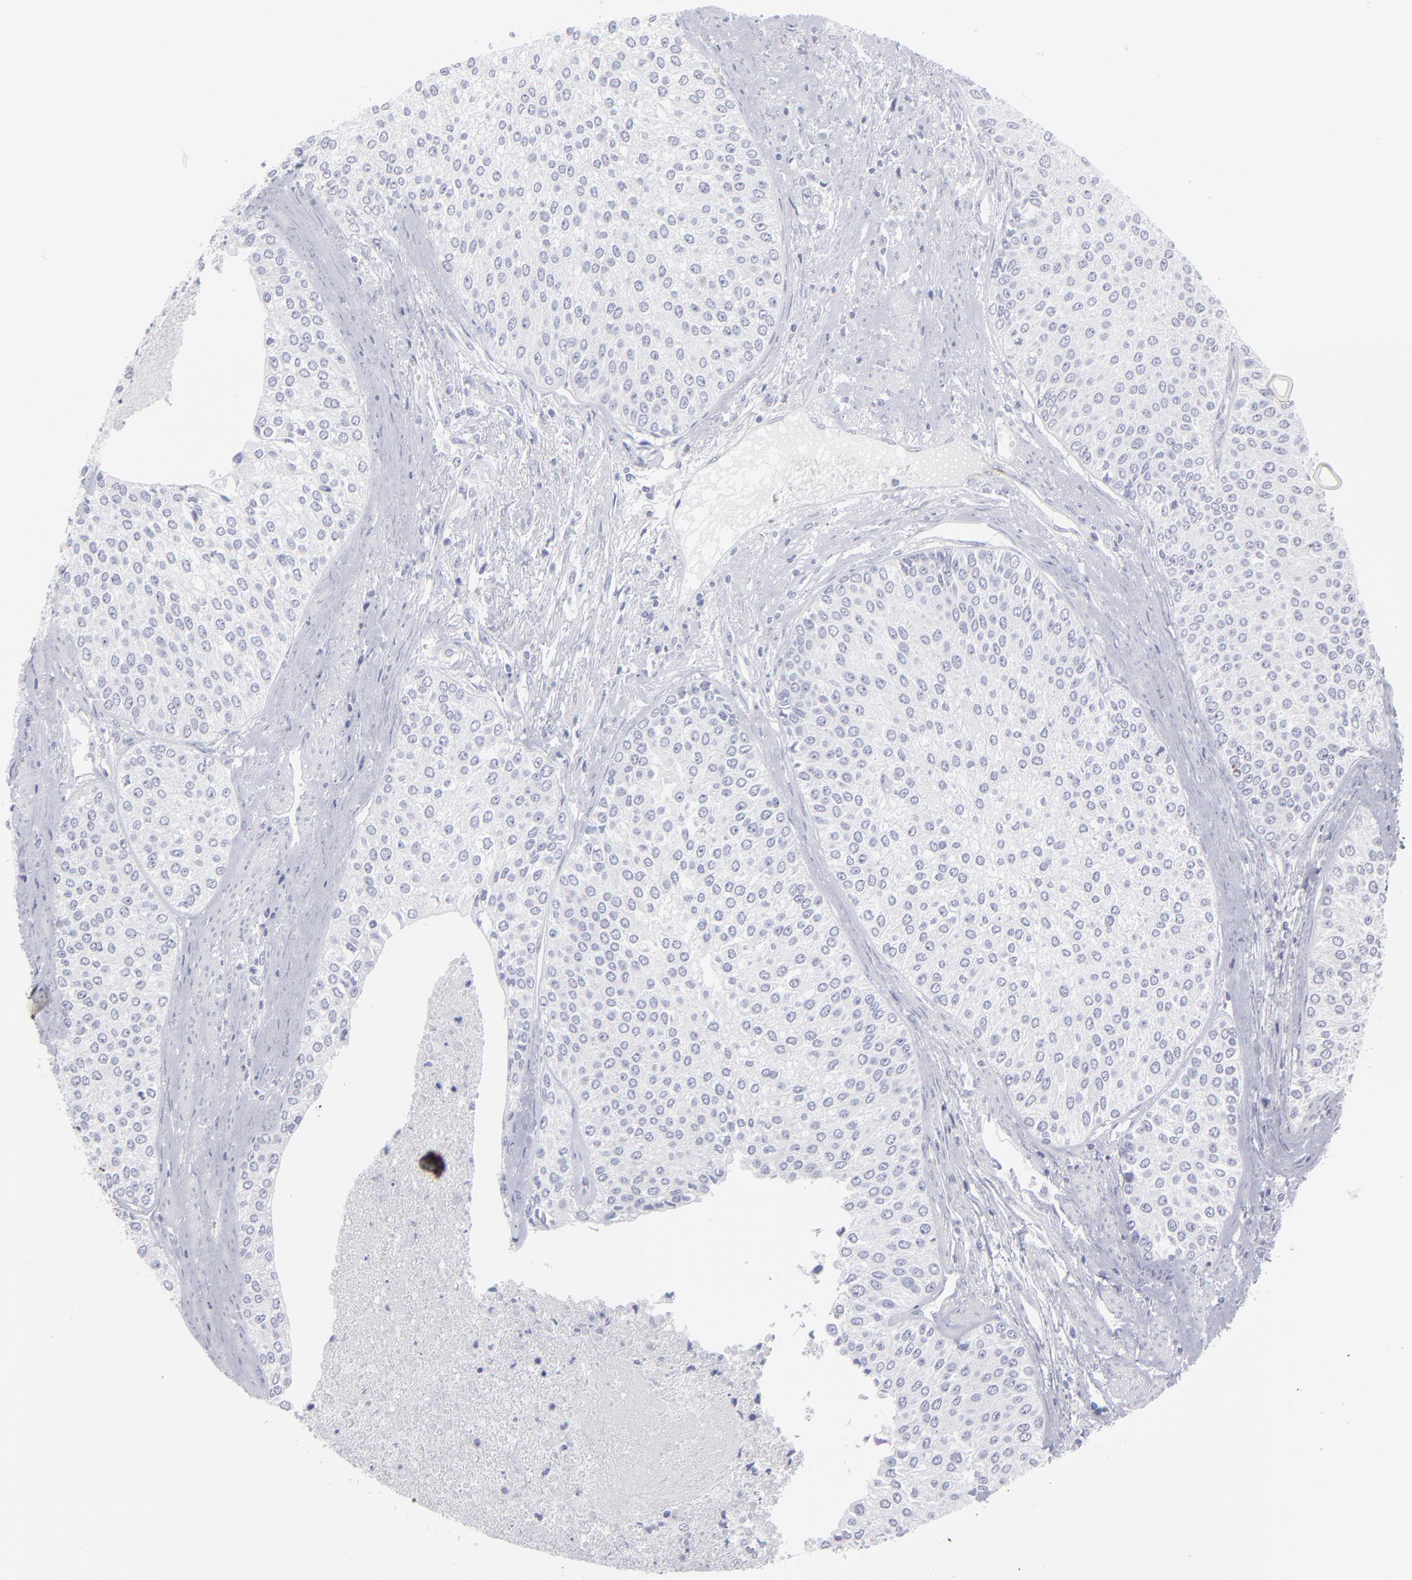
{"staining": {"intensity": "negative", "quantity": "none", "location": "none"}, "tissue": "urothelial cancer", "cell_type": "Tumor cells", "image_type": "cancer", "snomed": [{"axis": "morphology", "description": "Urothelial carcinoma, Low grade"}, {"axis": "topography", "description": "Urinary bladder"}], "caption": "IHC of human urothelial carcinoma (low-grade) reveals no staining in tumor cells. (DAB immunohistochemistry visualized using brightfield microscopy, high magnification).", "gene": "CADM3", "patient": {"sex": "female", "age": 73}}